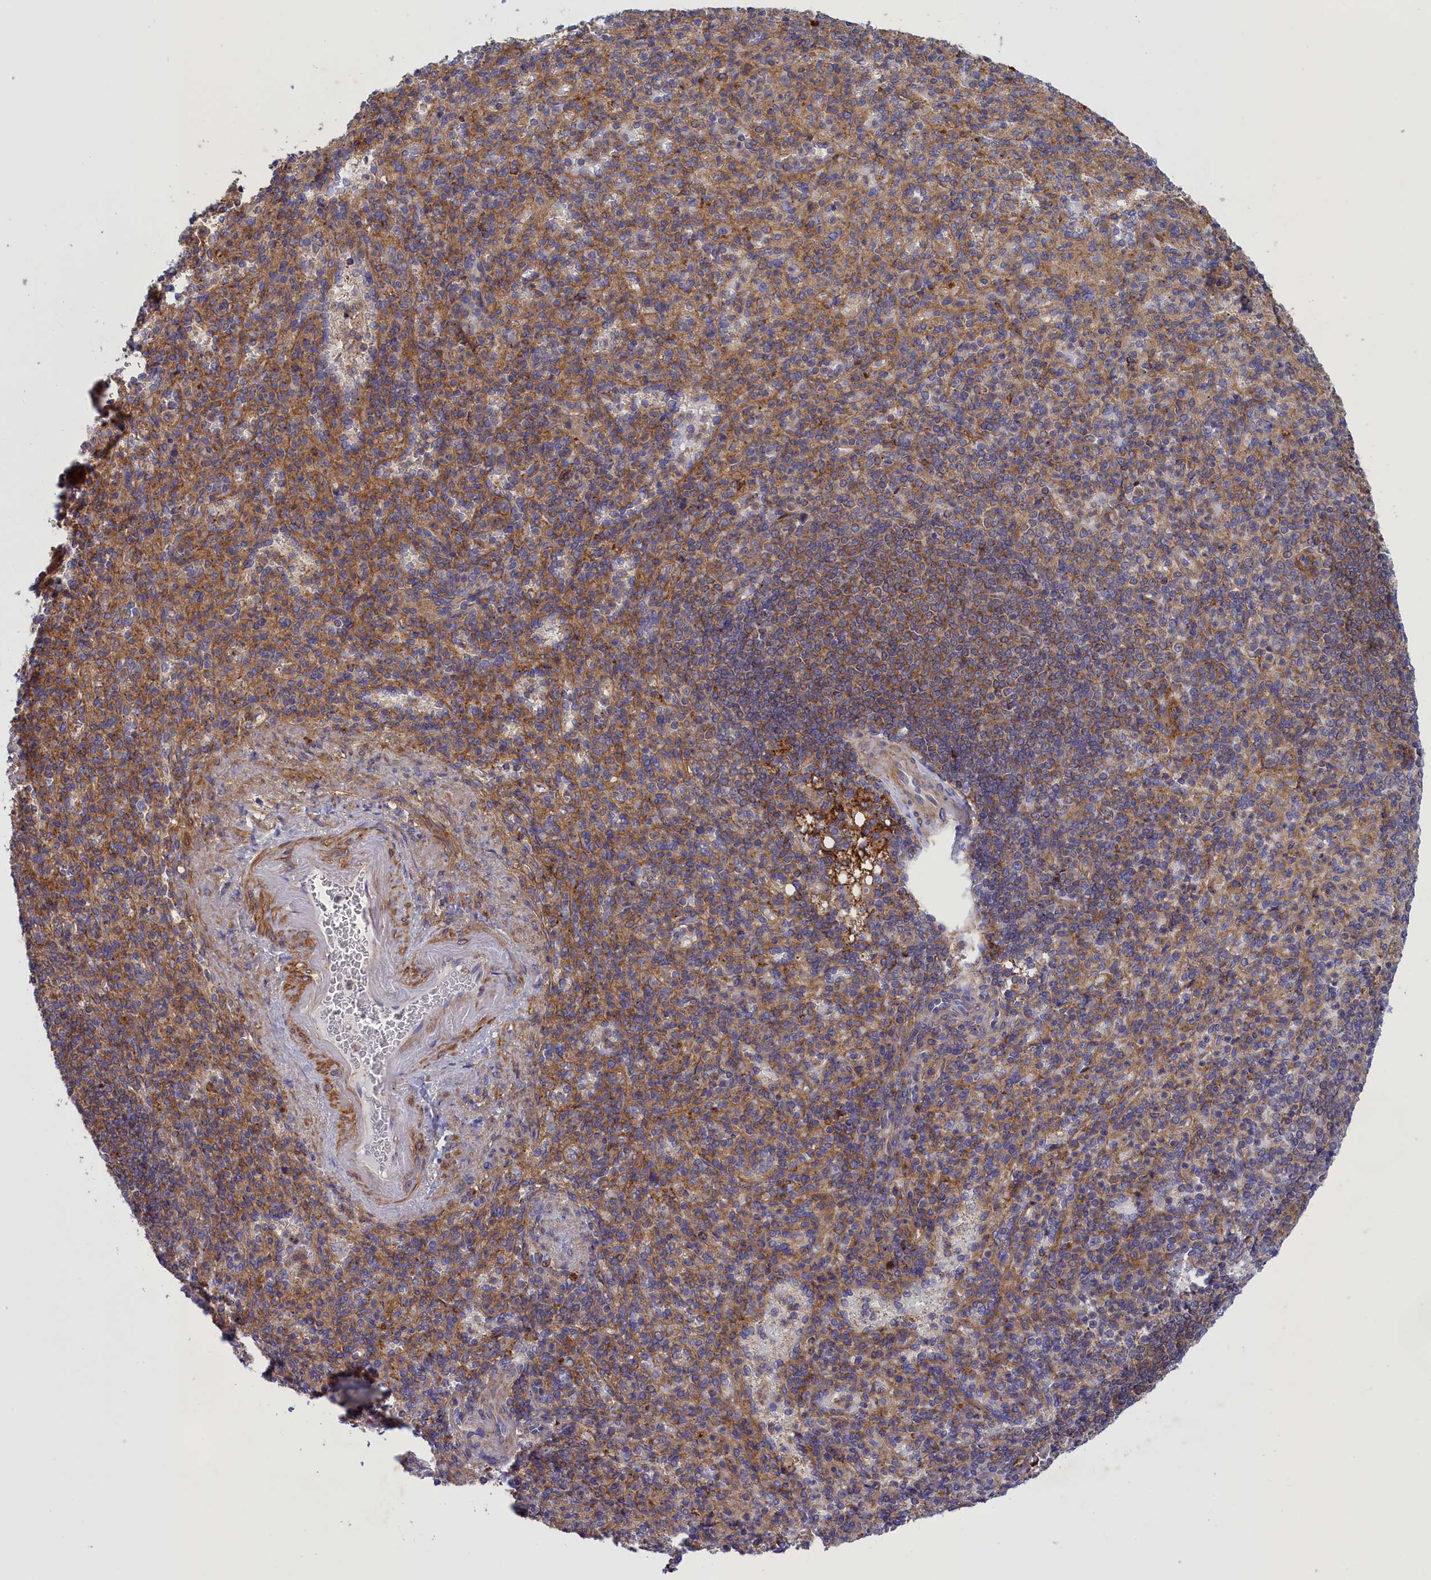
{"staining": {"intensity": "moderate", "quantity": "25%-75%", "location": "cytoplasmic/membranous"}, "tissue": "spleen", "cell_type": "Cells in red pulp", "image_type": "normal", "snomed": [{"axis": "morphology", "description": "Normal tissue, NOS"}, {"axis": "topography", "description": "Spleen"}], "caption": "Cells in red pulp show medium levels of moderate cytoplasmic/membranous positivity in about 25%-75% of cells in unremarkable spleen. Nuclei are stained in blue.", "gene": "SCAMP4", "patient": {"sex": "female", "age": 74}}